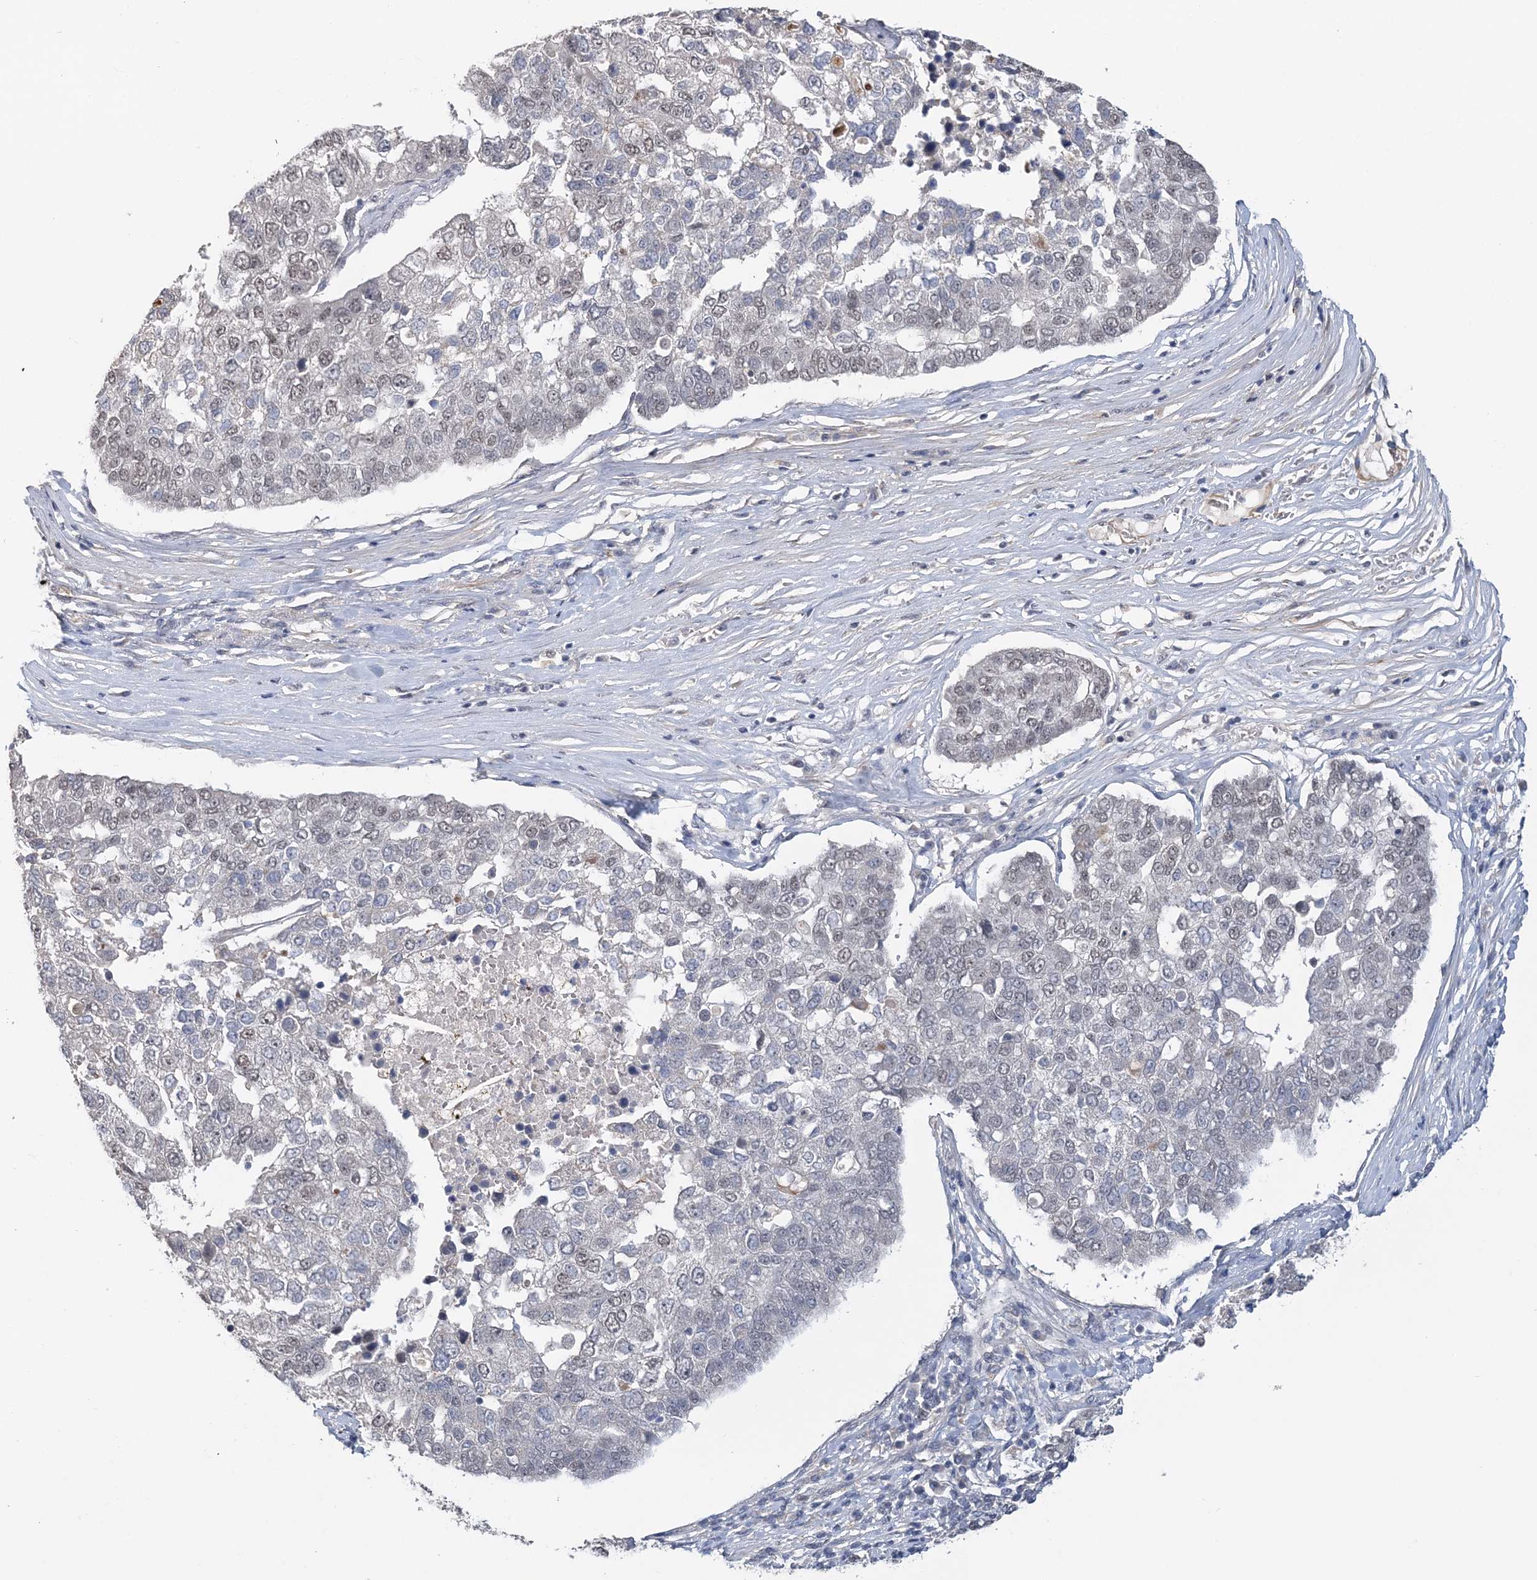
{"staining": {"intensity": "negative", "quantity": "none", "location": "none"}, "tissue": "pancreatic cancer", "cell_type": "Tumor cells", "image_type": "cancer", "snomed": [{"axis": "morphology", "description": "Adenocarcinoma, NOS"}, {"axis": "topography", "description": "Pancreas"}], "caption": "An immunohistochemistry image of pancreatic cancer (adenocarcinoma) is shown. There is no staining in tumor cells of pancreatic cancer (adenocarcinoma).", "gene": "TSHZ2", "patient": {"sex": "female", "age": 61}}